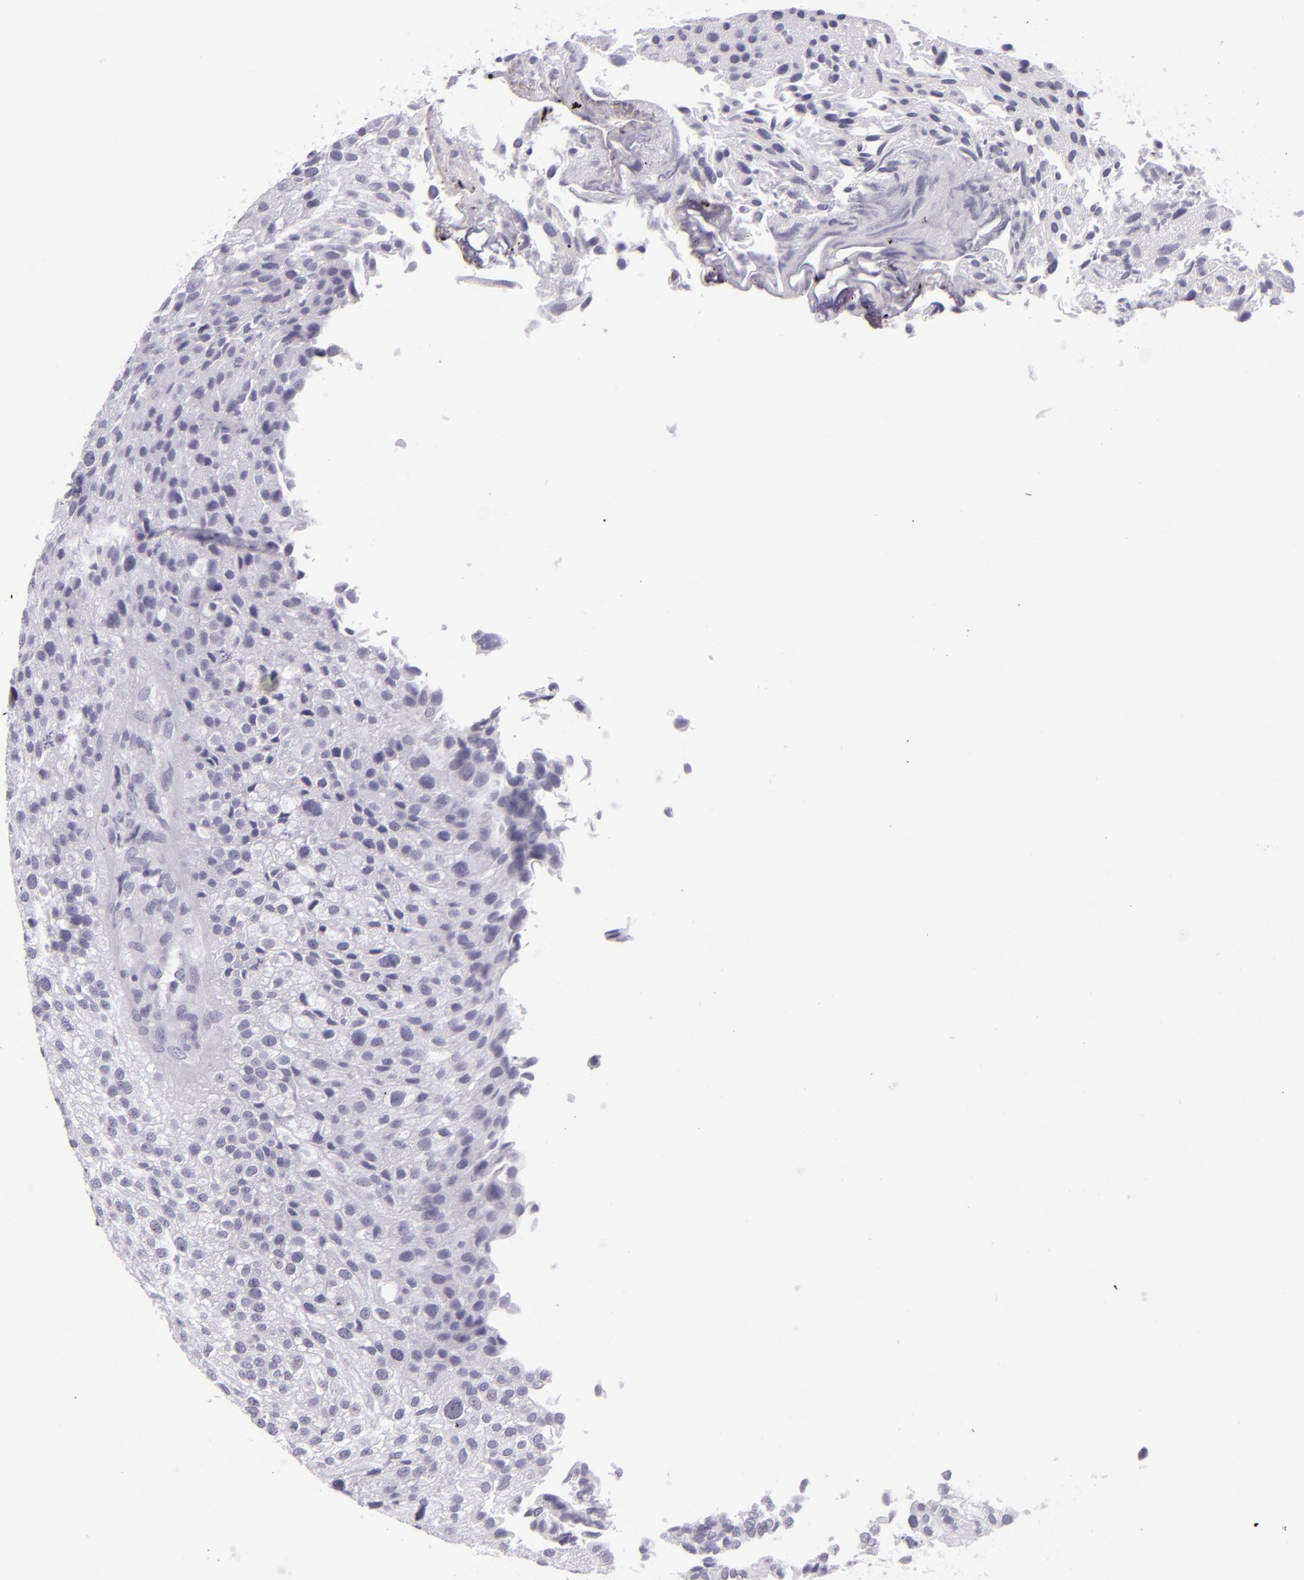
{"staining": {"intensity": "negative", "quantity": "none", "location": "none"}, "tissue": "urothelial cancer", "cell_type": "Tumor cells", "image_type": "cancer", "snomed": [{"axis": "morphology", "description": "Urothelial carcinoma, Low grade"}, {"axis": "topography", "description": "Urinary bladder"}], "caption": "Tumor cells are negative for brown protein staining in low-grade urothelial carcinoma.", "gene": "MCM3", "patient": {"sex": "female", "age": 89}}